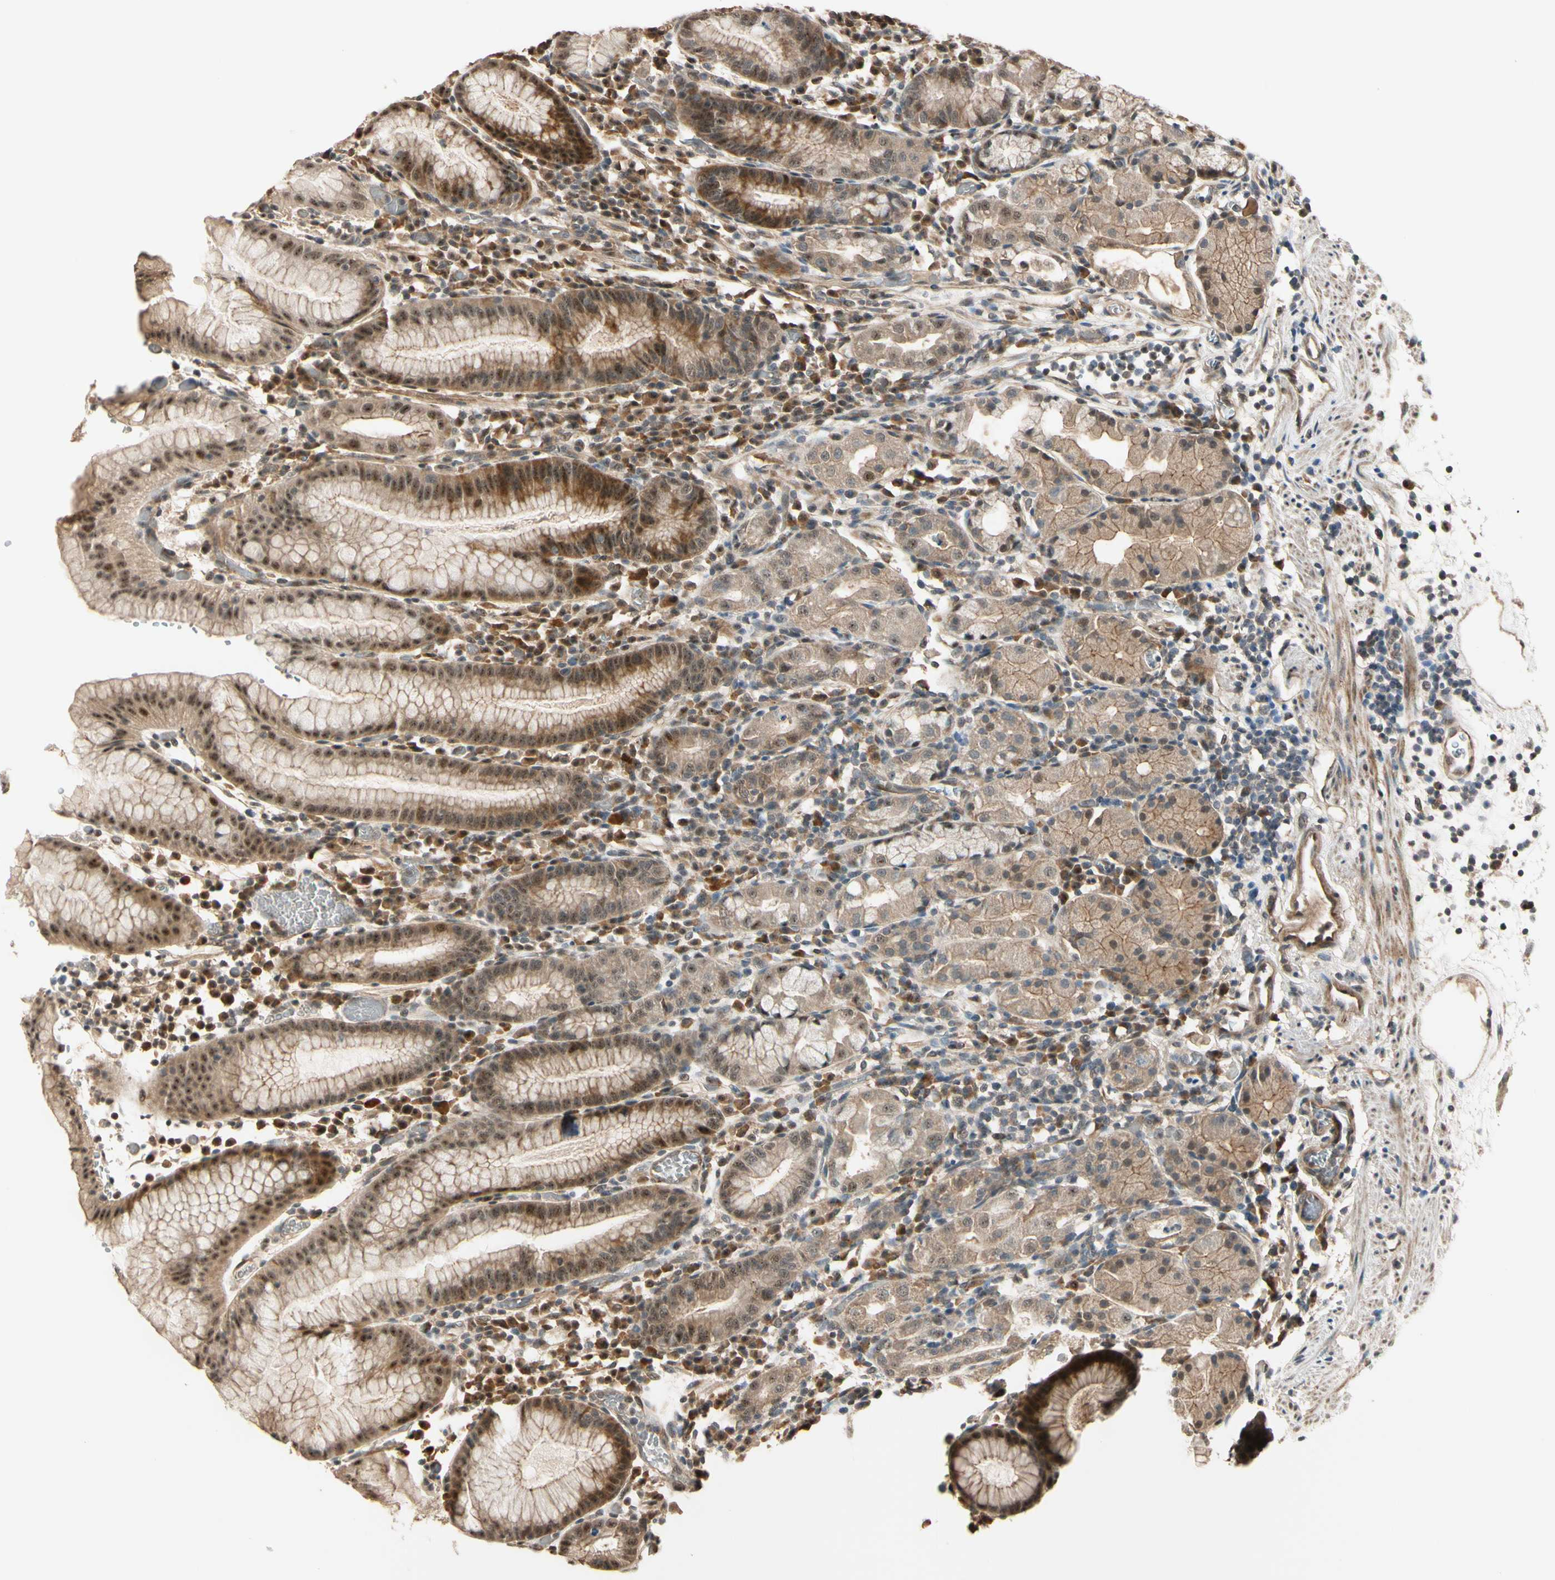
{"staining": {"intensity": "strong", "quantity": "25%-75%", "location": "cytoplasmic/membranous,nuclear"}, "tissue": "stomach", "cell_type": "Glandular cells", "image_type": "normal", "snomed": [{"axis": "morphology", "description": "Normal tissue, NOS"}, {"axis": "topography", "description": "Stomach"}, {"axis": "topography", "description": "Stomach, lower"}], "caption": "Protein staining exhibits strong cytoplasmic/membranous,nuclear expression in about 25%-75% of glandular cells in benign stomach. (DAB IHC, brown staining for protein, blue staining for nuclei).", "gene": "MCPH1", "patient": {"sex": "female", "age": 75}}